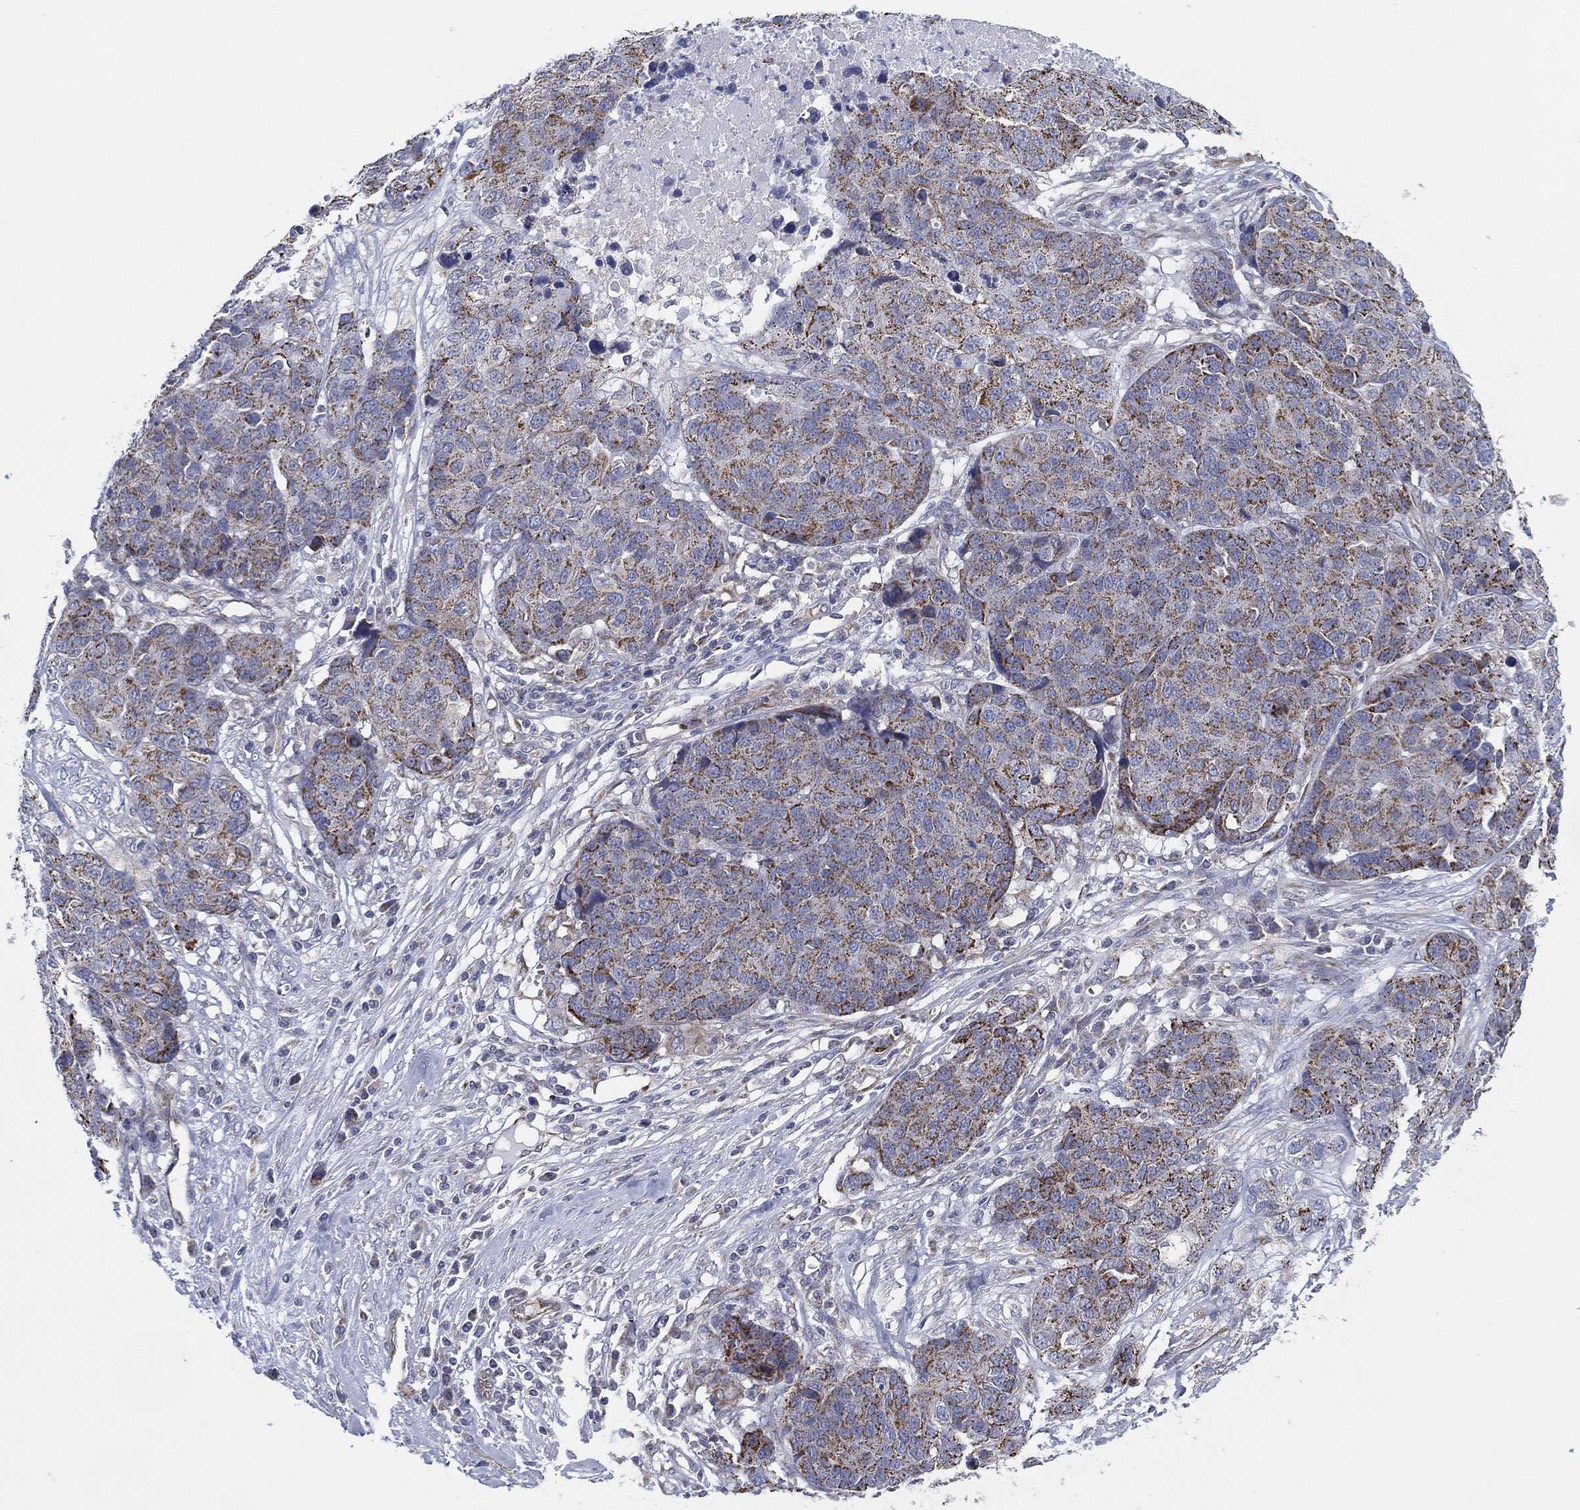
{"staining": {"intensity": "moderate", "quantity": "25%-75%", "location": "cytoplasmic/membranous"}, "tissue": "ovarian cancer", "cell_type": "Tumor cells", "image_type": "cancer", "snomed": [{"axis": "morphology", "description": "Cystadenocarcinoma, serous, NOS"}, {"axis": "topography", "description": "Ovary"}], "caption": "A micrograph of human ovarian cancer stained for a protein demonstrates moderate cytoplasmic/membranous brown staining in tumor cells.", "gene": "INA", "patient": {"sex": "female", "age": 87}}